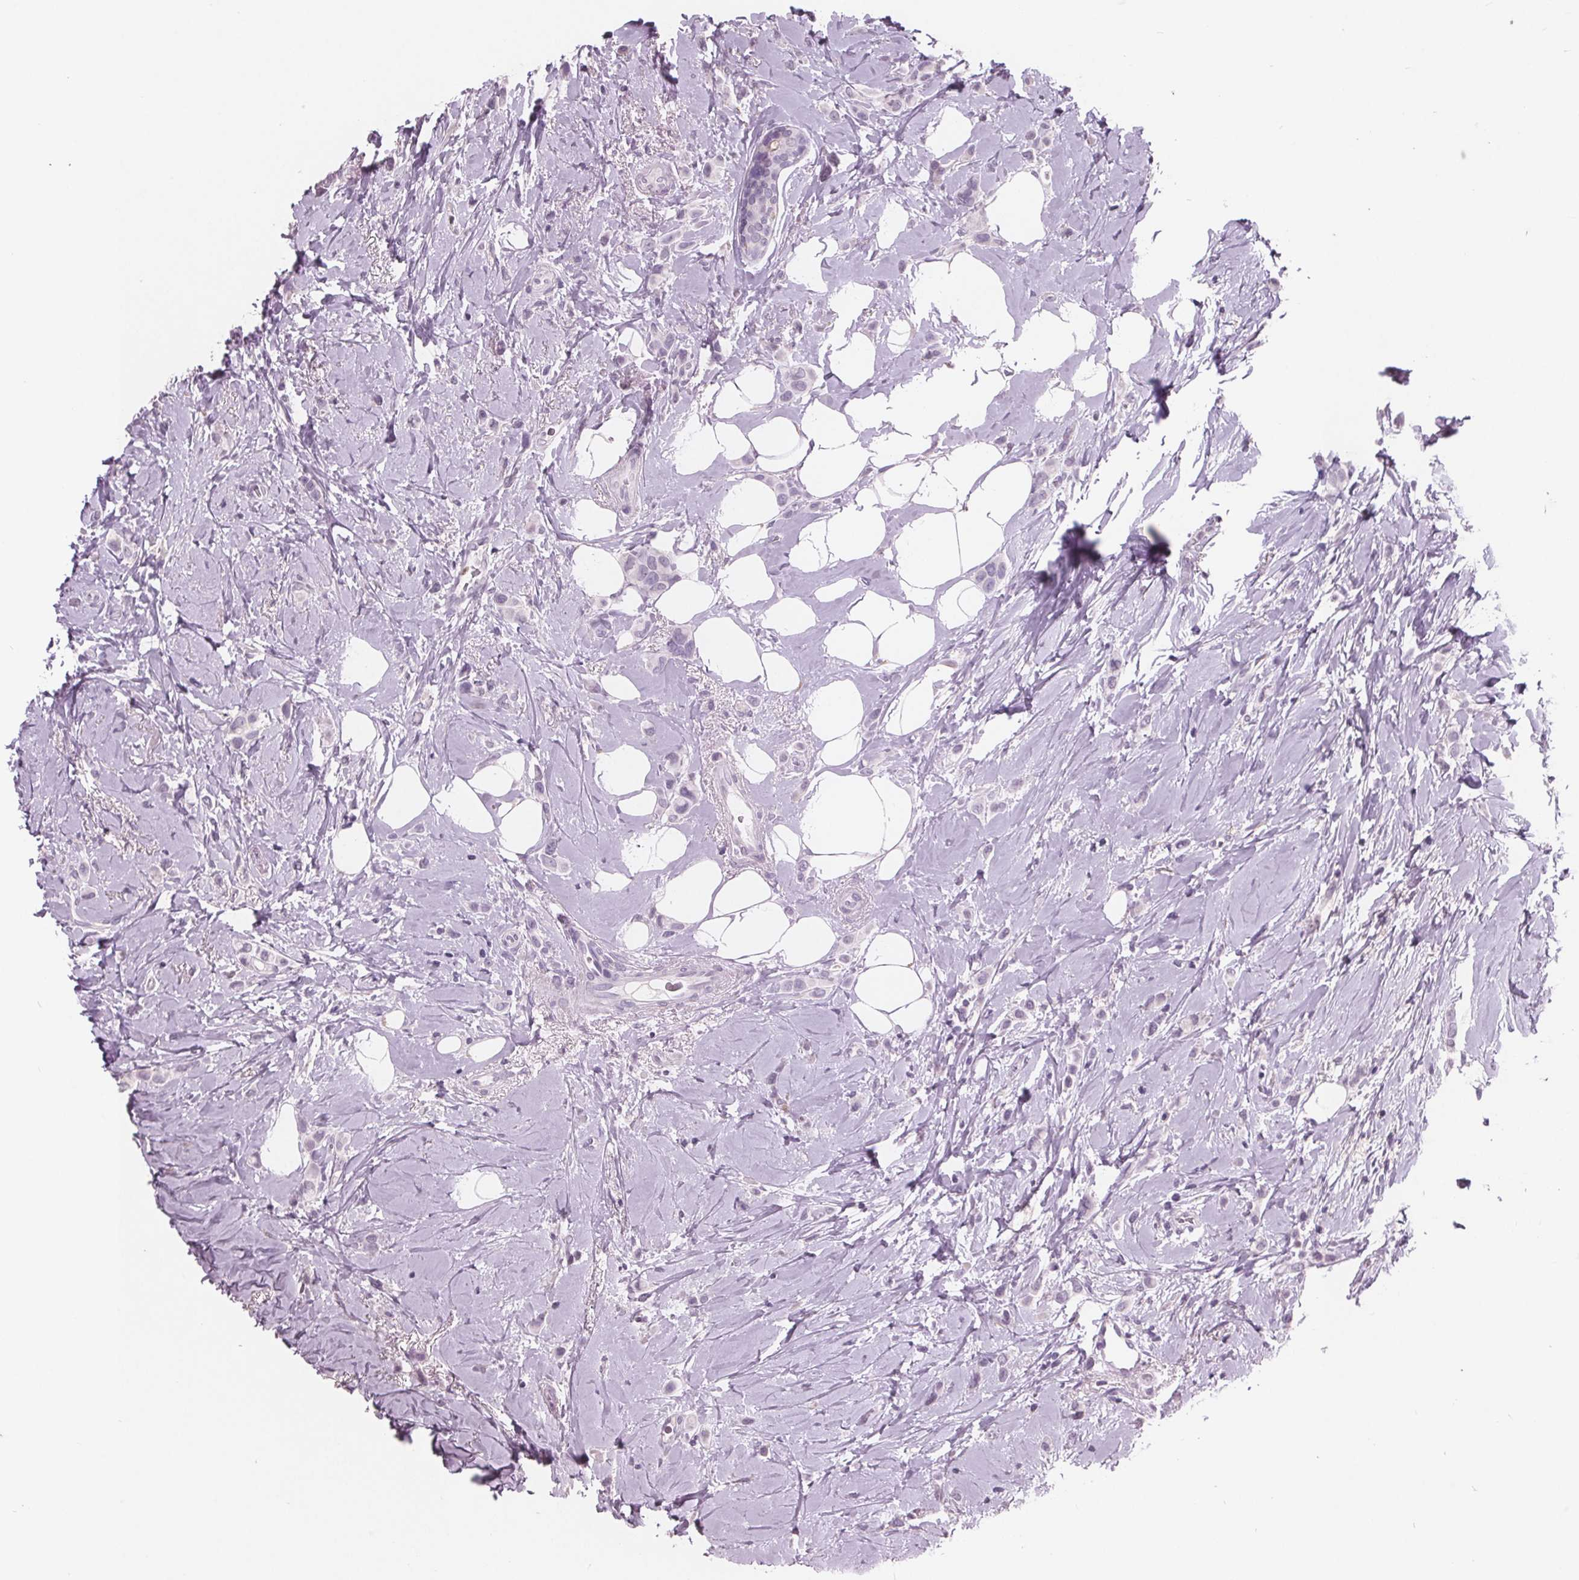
{"staining": {"intensity": "negative", "quantity": "none", "location": "none"}, "tissue": "breast cancer", "cell_type": "Tumor cells", "image_type": "cancer", "snomed": [{"axis": "morphology", "description": "Lobular carcinoma"}, {"axis": "topography", "description": "Breast"}], "caption": "Tumor cells are negative for brown protein staining in breast lobular carcinoma.", "gene": "PTPN14", "patient": {"sex": "female", "age": 66}}